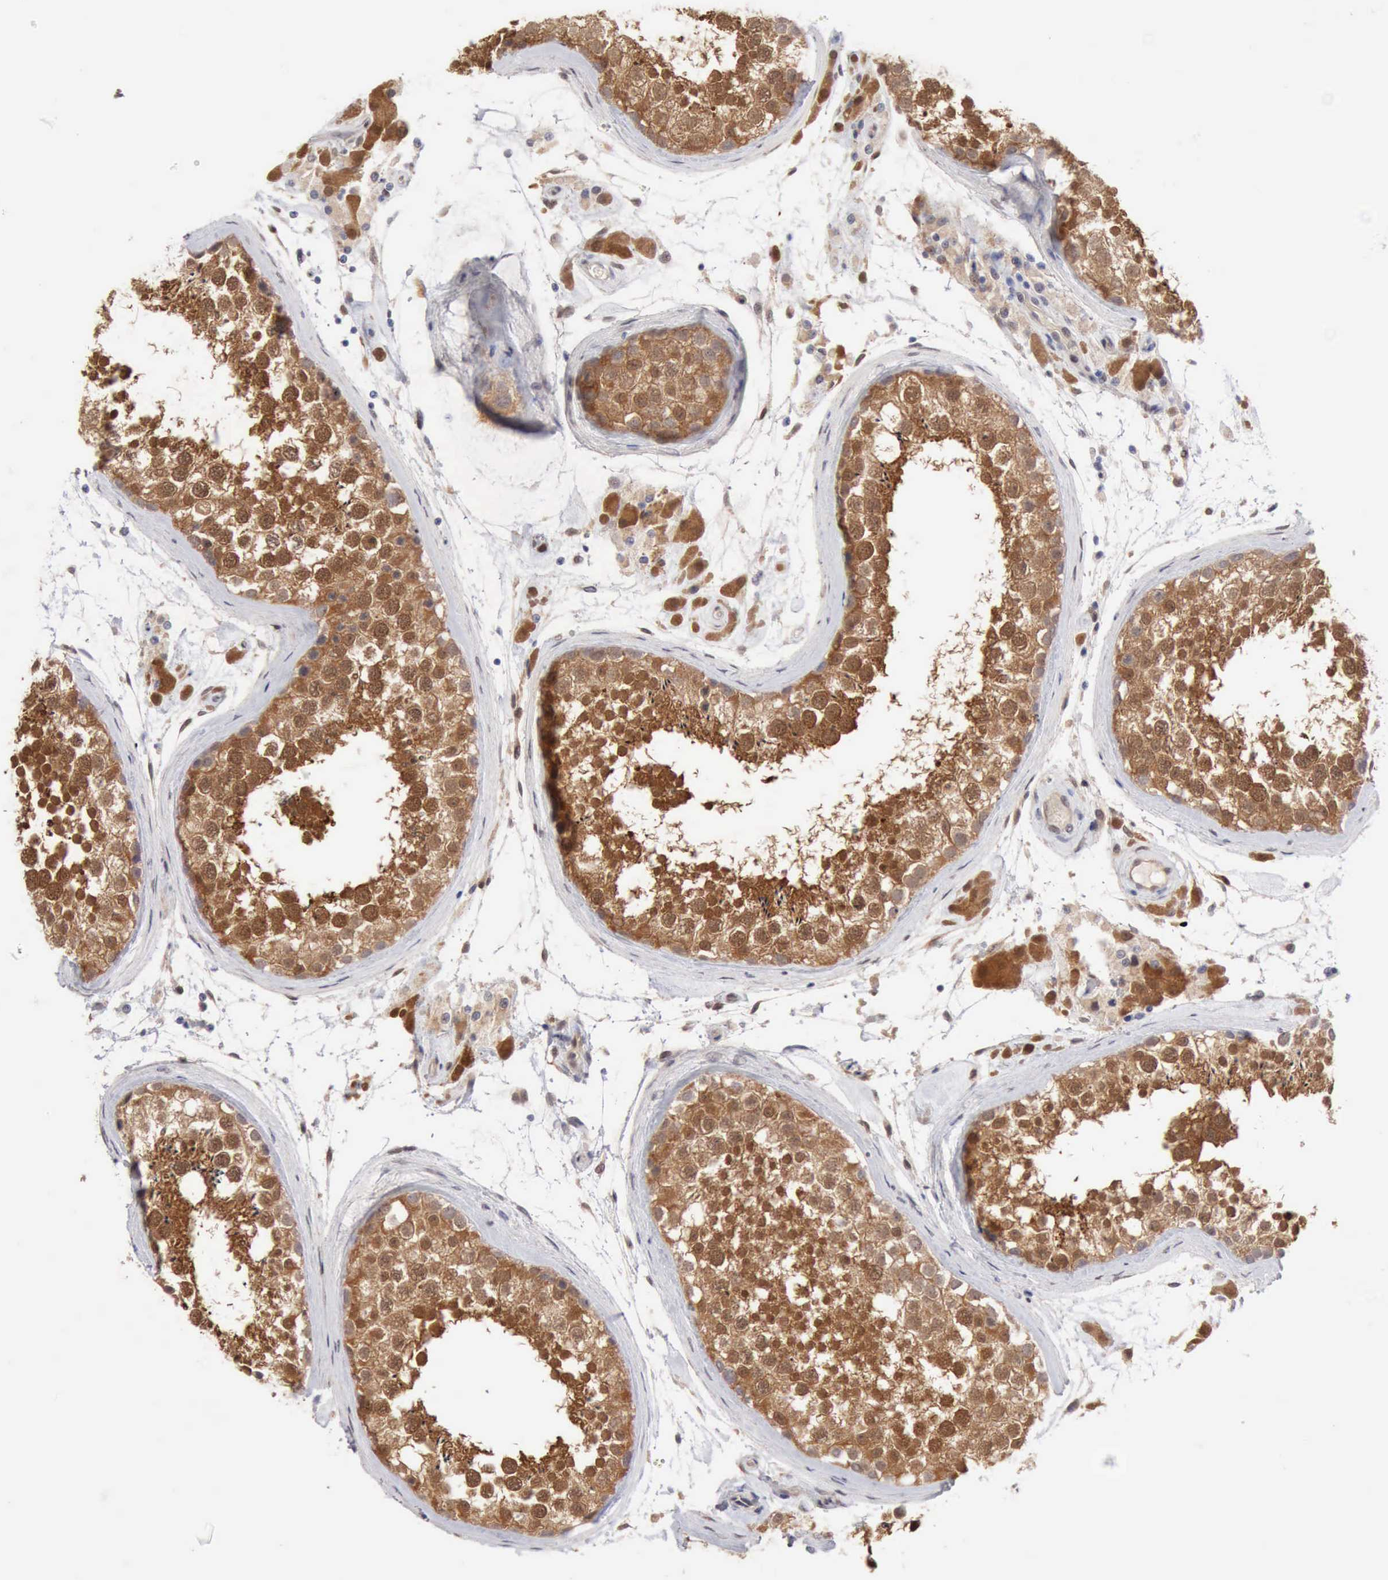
{"staining": {"intensity": "strong", "quantity": ">75%", "location": "cytoplasmic/membranous,nuclear"}, "tissue": "testis", "cell_type": "Cells in seminiferous ducts", "image_type": "normal", "snomed": [{"axis": "morphology", "description": "Normal tissue, NOS"}, {"axis": "topography", "description": "Testis"}], "caption": "Benign testis shows strong cytoplasmic/membranous,nuclear positivity in approximately >75% of cells in seminiferous ducts, visualized by immunohistochemistry.", "gene": "PTGR2", "patient": {"sex": "male", "age": 46}}